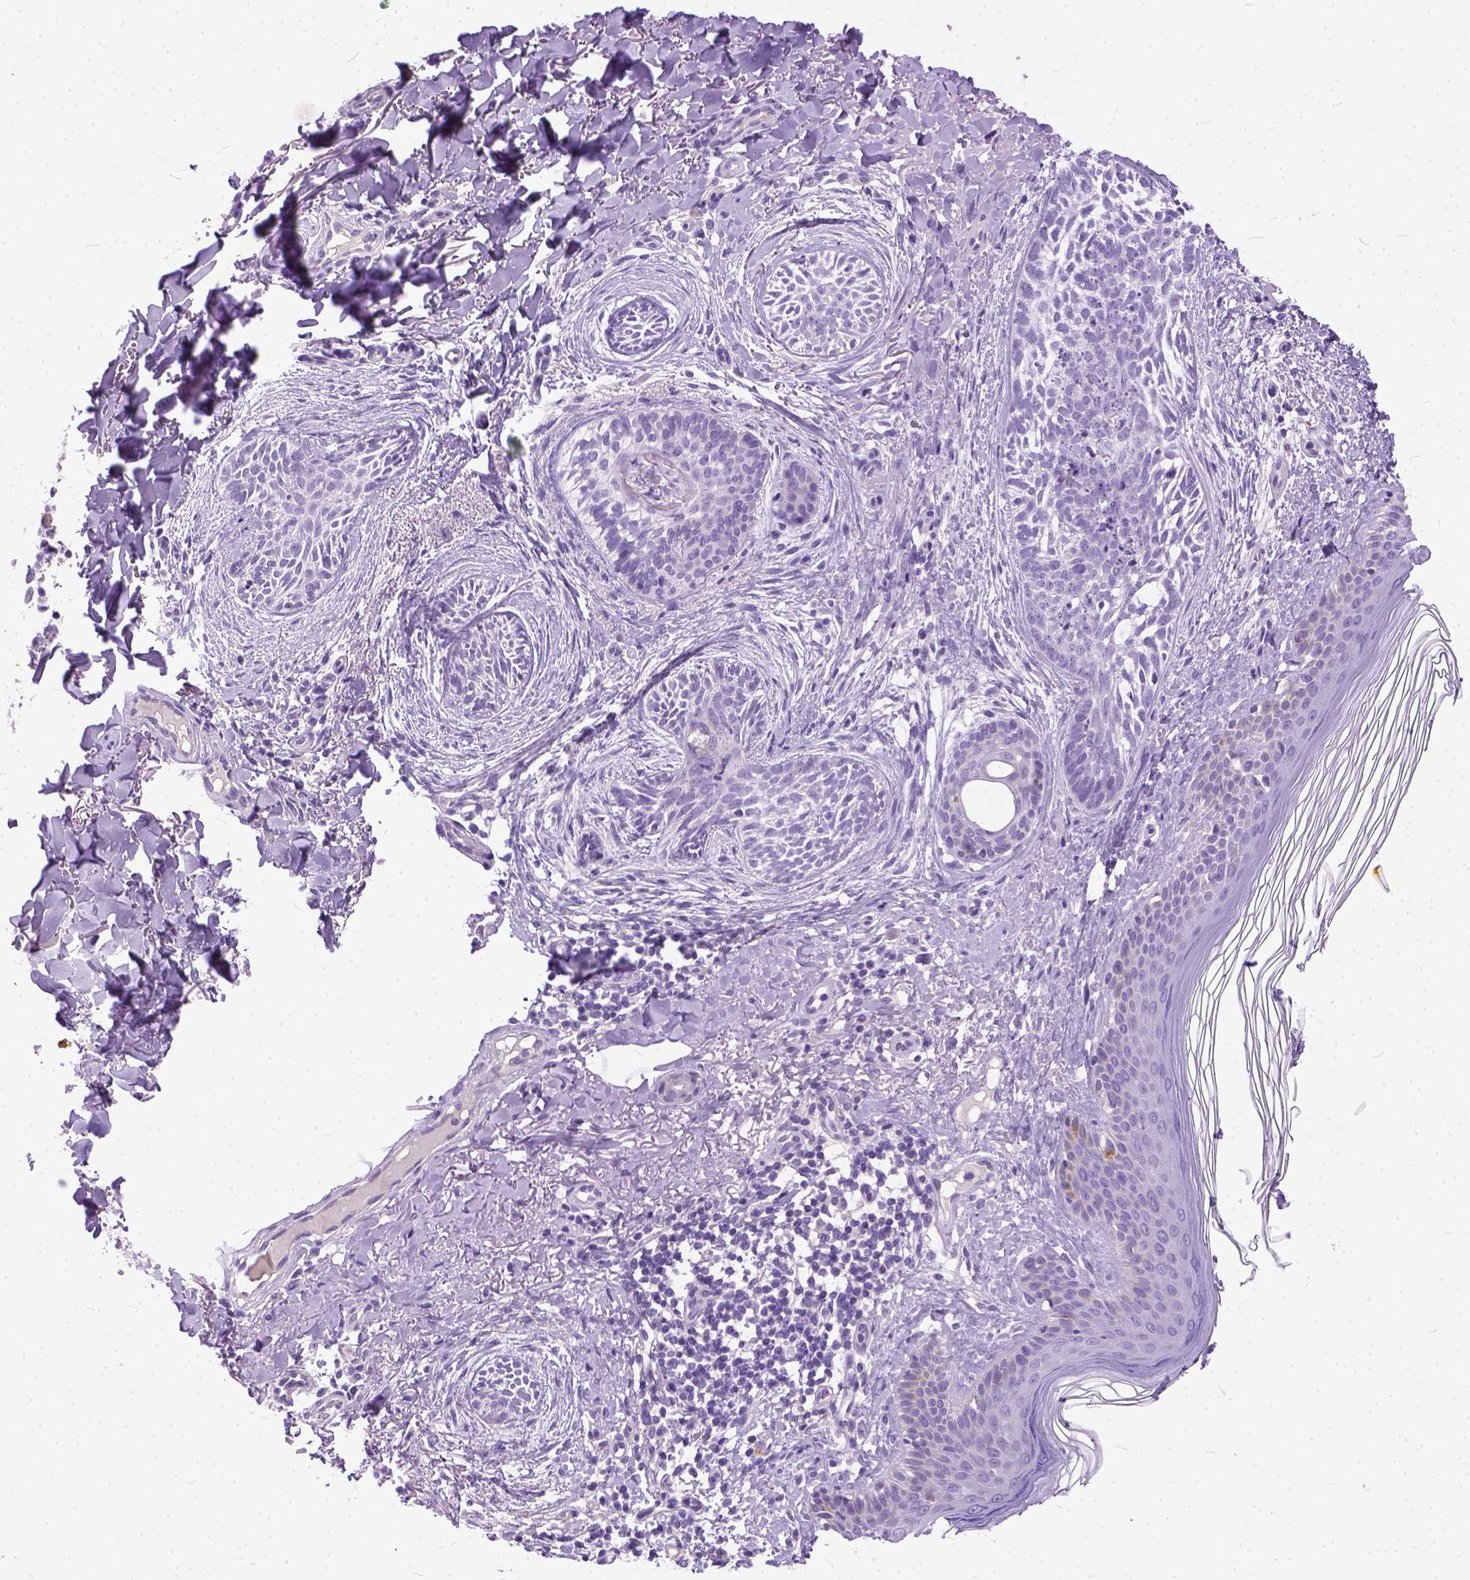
{"staining": {"intensity": "negative", "quantity": "none", "location": "none"}, "tissue": "skin cancer", "cell_type": "Tumor cells", "image_type": "cancer", "snomed": [{"axis": "morphology", "description": "Basal cell carcinoma"}, {"axis": "topography", "description": "Skin"}], "caption": "Image shows no significant protein positivity in tumor cells of skin cancer (basal cell carcinoma).", "gene": "PLK5", "patient": {"sex": "female", "age": 68}}